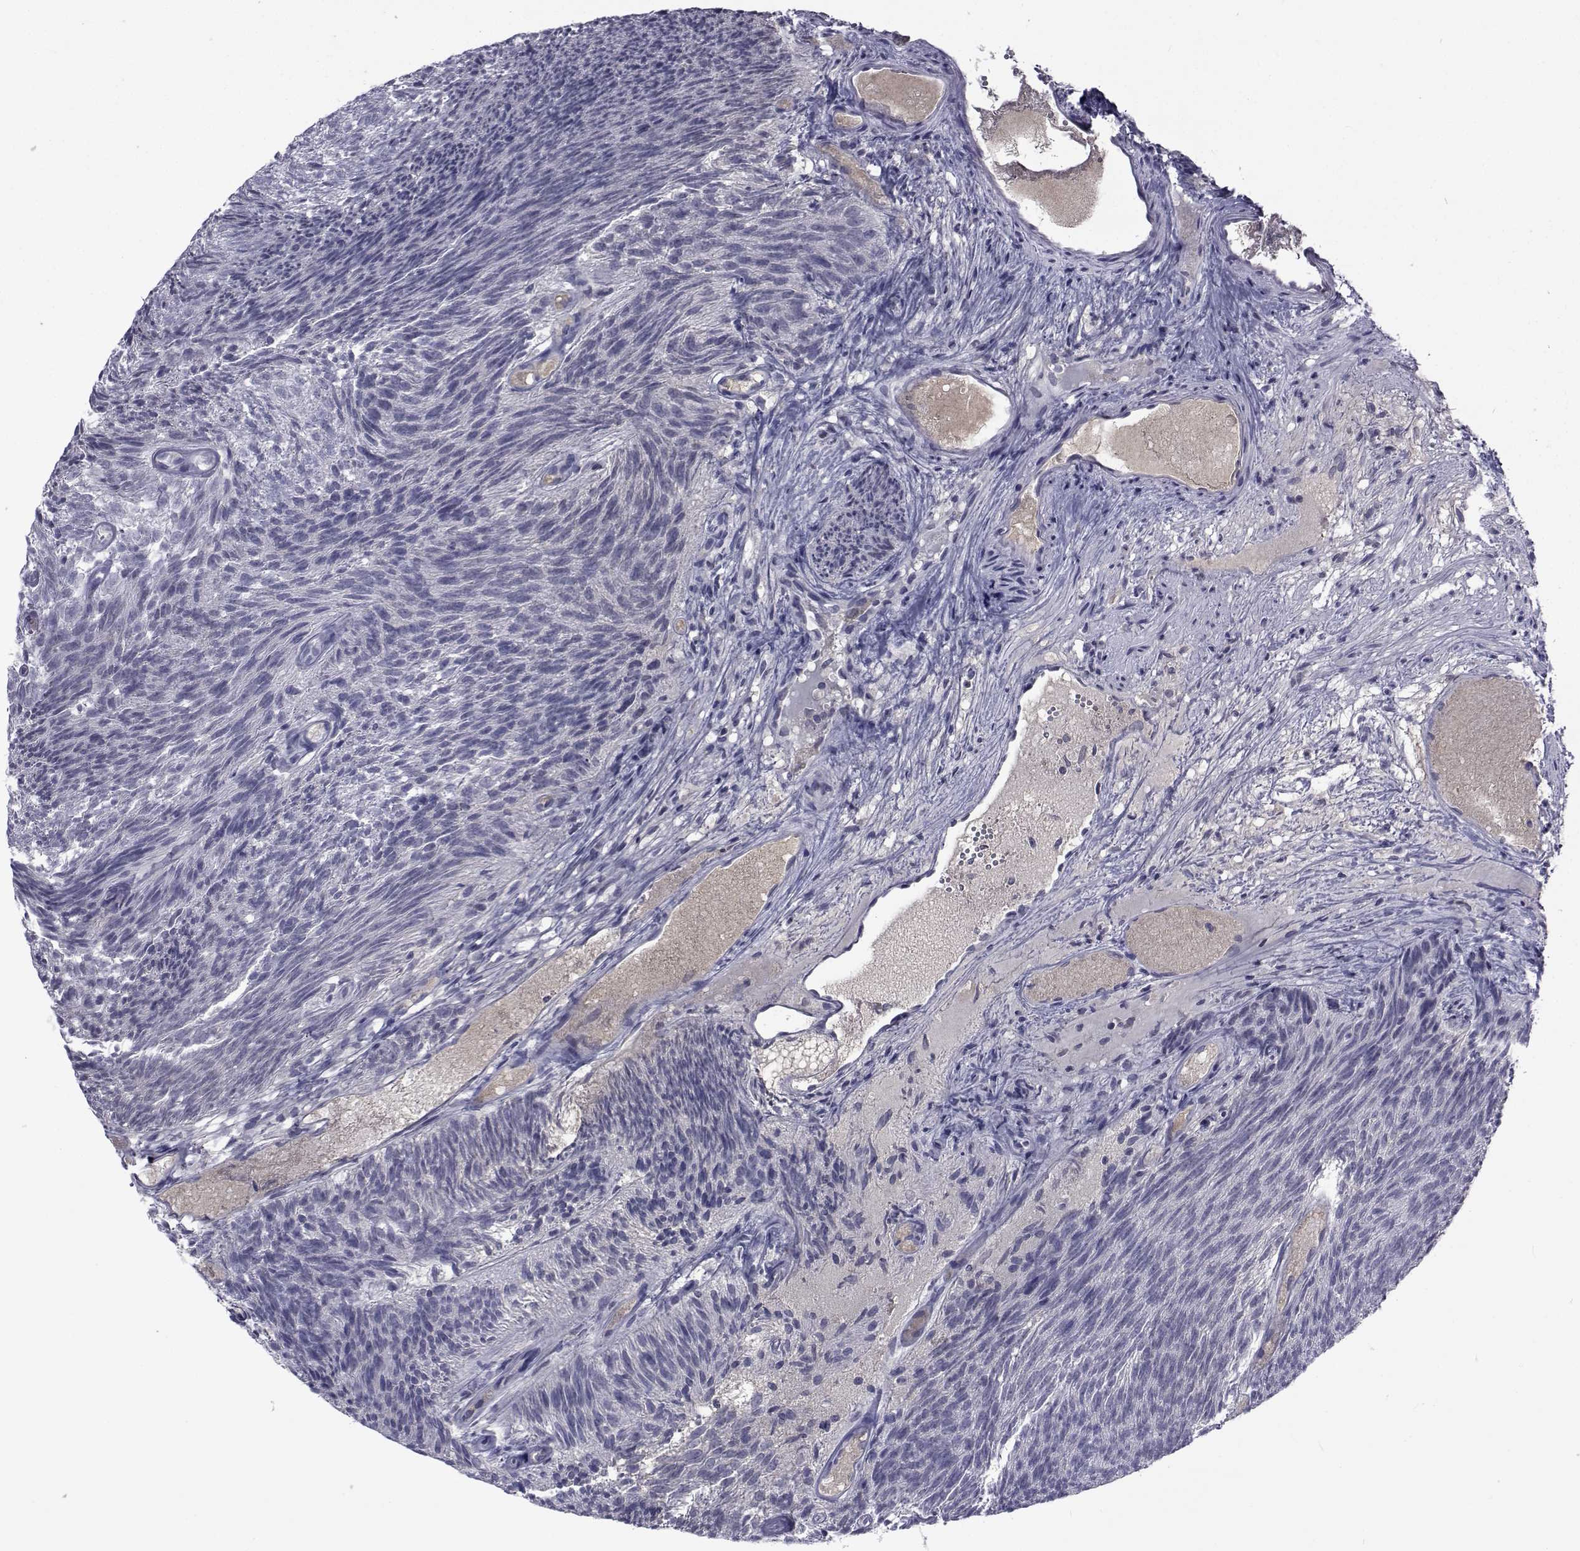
{"staining": {"intensity": "negative", "quantity": "none", "location": "none"}, "tissue": "urothelial cancer", "cell_type": "Tumor cells", "image_type": "cancer", "snomed": [{"axis": "morphology", "description": "Urothelial carcinoma, Low grade"}, {"axis": "topography", "description": "Urinary bladder"}], "caption": "Immunohistochemistry photomicrograph of urothelial cancer stained for a protein (brown), which demonstrates no staining in tumor cells.", "gene": "PAX2", "patient": {"sex": "male", "age": 77}}